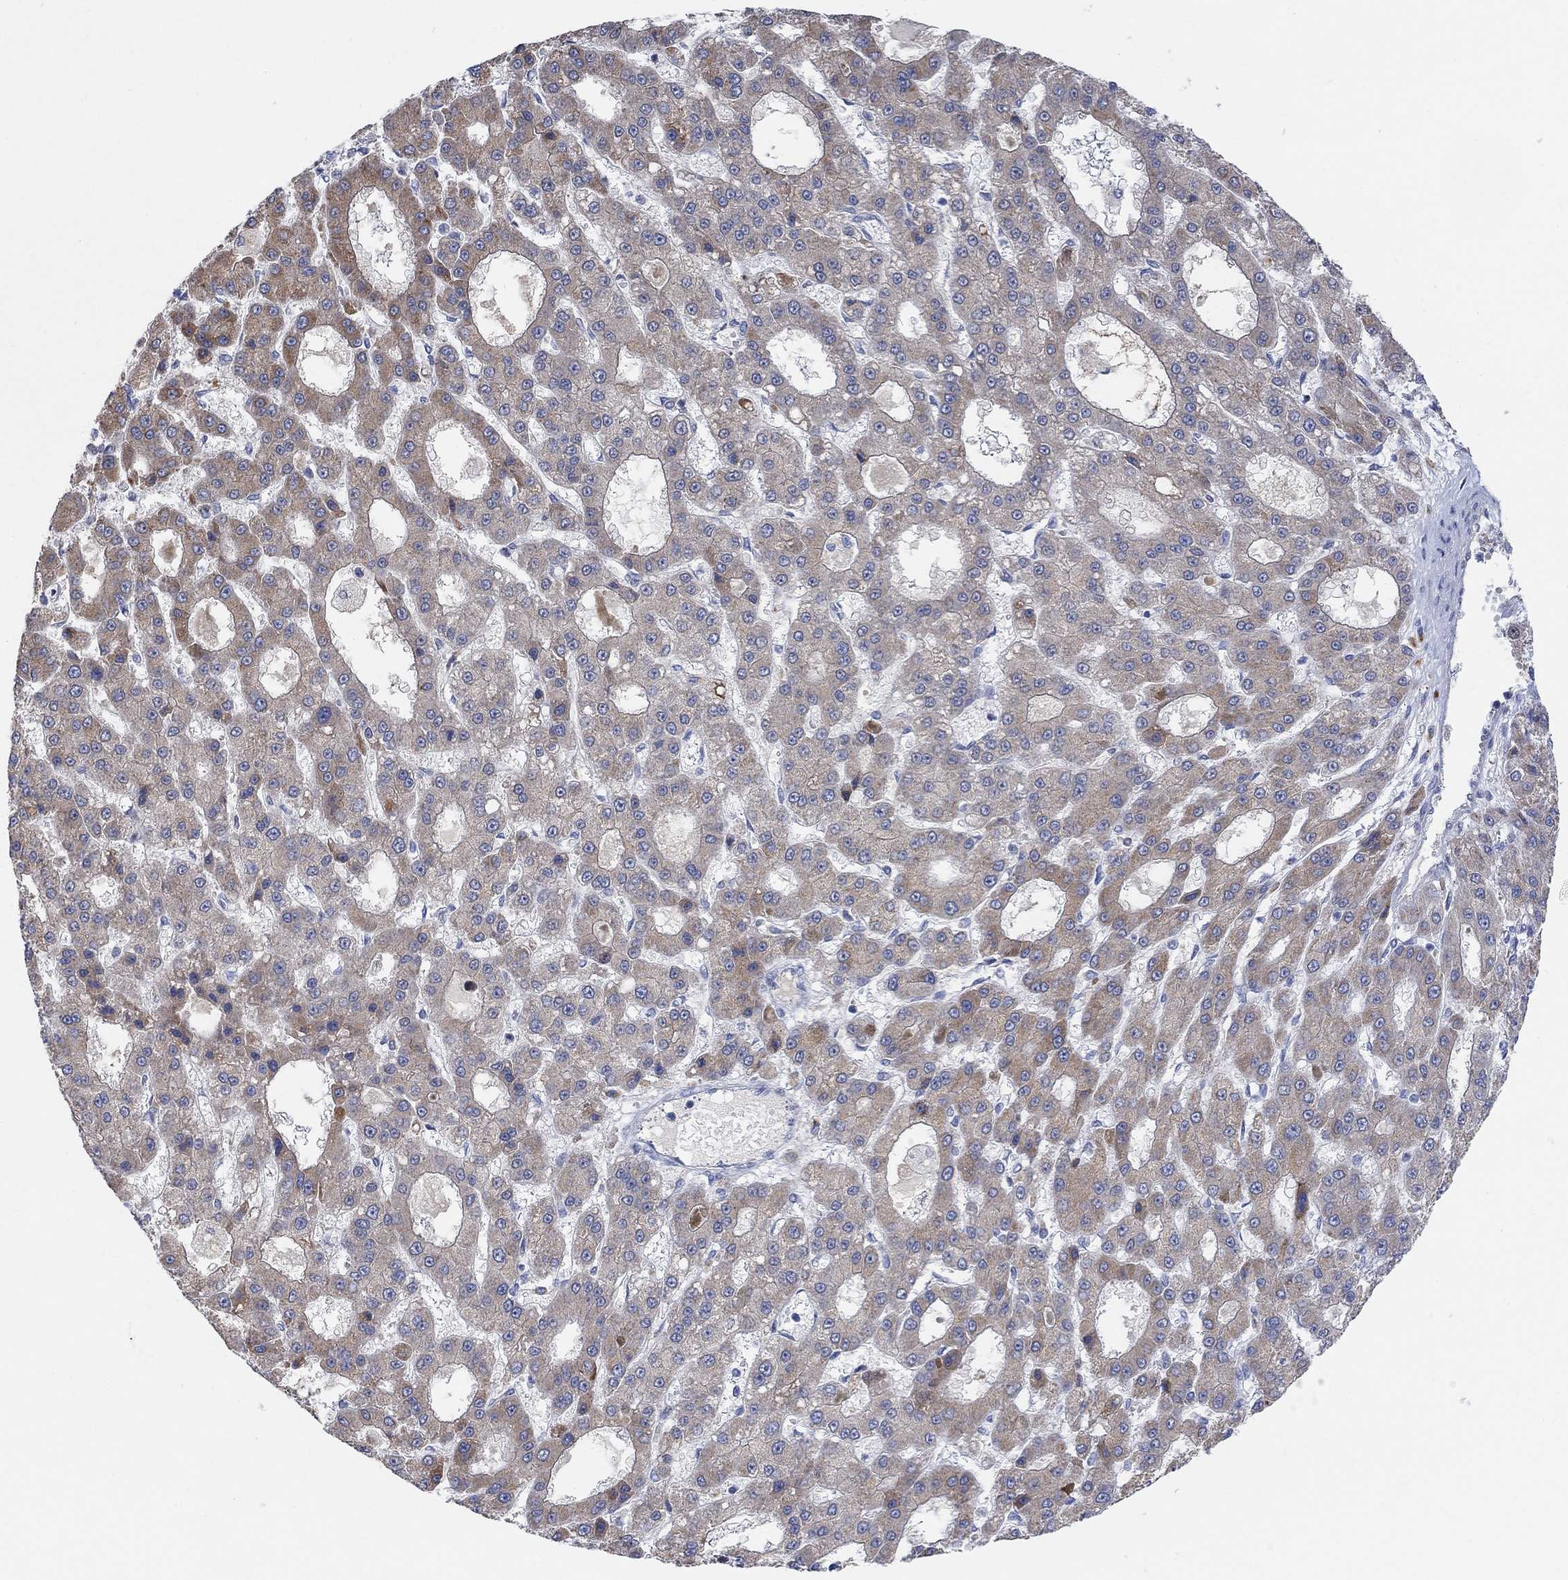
{"staining": {"intensity": "moderate", "quantity": ">75%", "location": "cytoplasmic/membranous"}, "tissue": "liver cancer", "cell_type": "Tumor cells", "image_type": "cancer", "snomed": [{"axis": "morphology", "description": "Carcinoma, Hepatocellular, NOS"}, {"axis": "topography", "description": "Liver"}], "caption": "A medium amount of moderate cytoplasmic/membranous staining is seen in approximately >75% of tumor cells in liver cancer tissue.", "gene": "CNTF", "patient": {"sex": "male", "age": 70}}